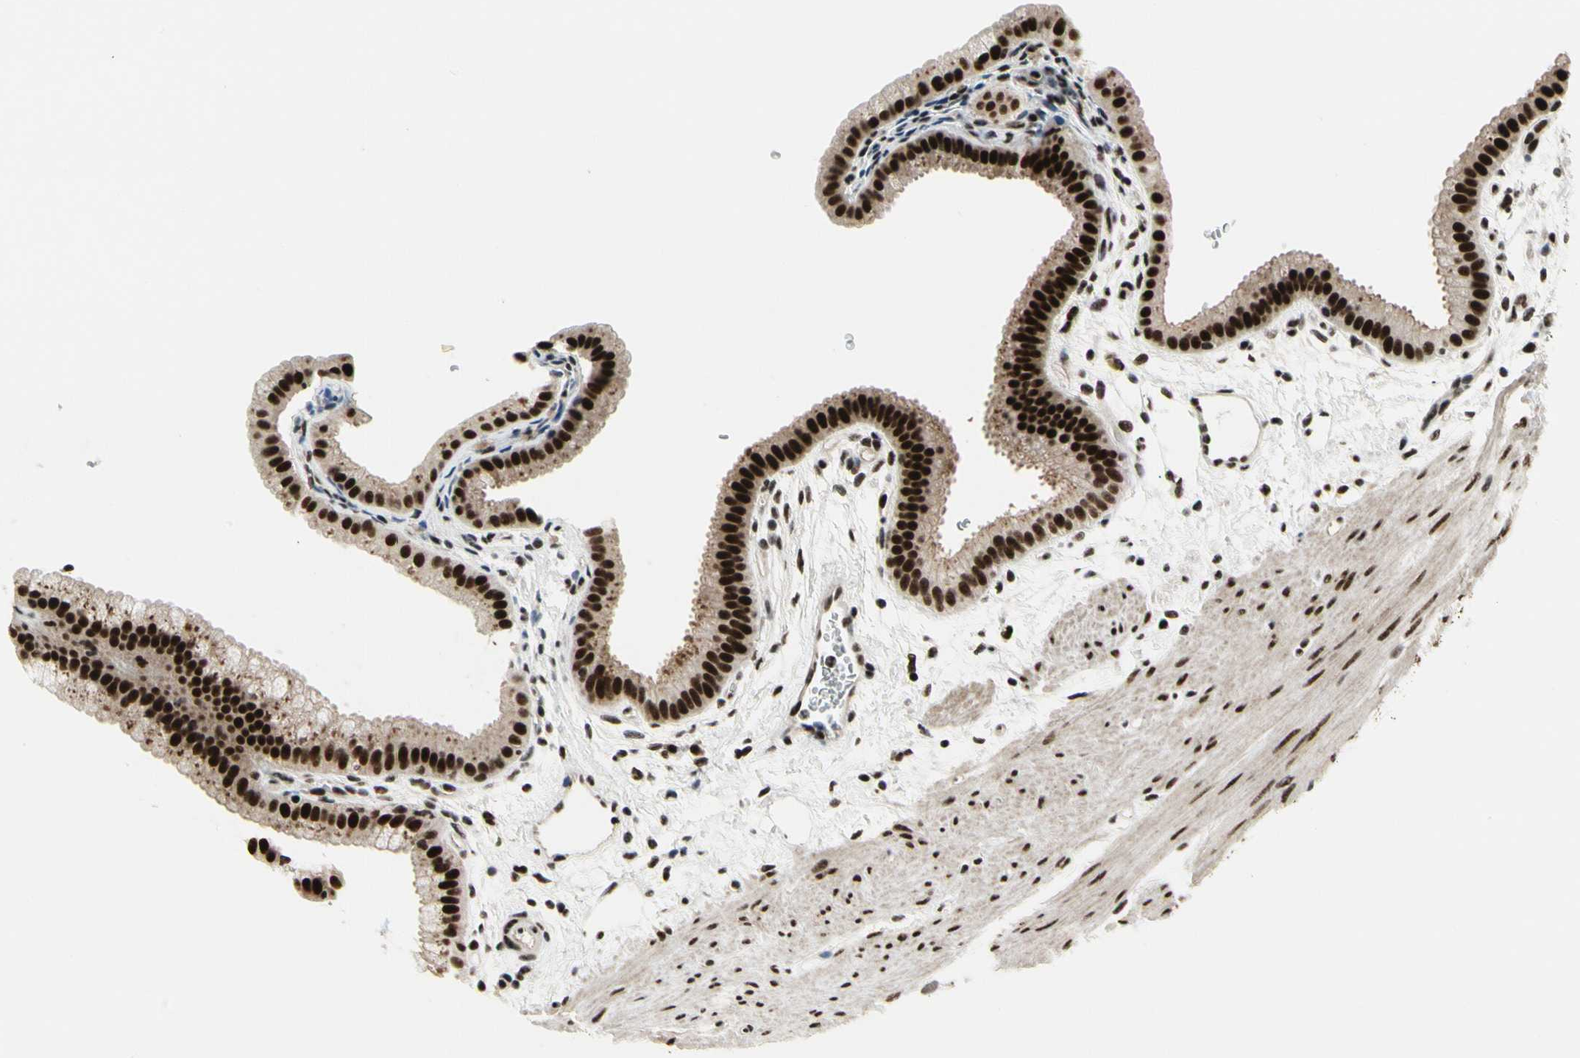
{"staining": {"intensity": "strong", "quantity": ">75%", "location": "cytoplasmic/membranous,nuclear"}, "tissue": "gallbladder", "cell_type": "Glandular cells", "image_type": "normal", "snomed": [{"axis": "morphology", "description": "Normal tissue, NOS"}, {"axis": "topography", "description": "Gallbladder"}], "caption": "Brown immunohistochemical staining in unremarkable human gallbladder exhibits strong cytoplasmic/membranous,nuclear staining in approximately >75% of glandular cells. The staining is performed using DAB (3,3'-diaminobenzidine) brown chromogen to label protein expression. The nuclei are counter-stained blue using hematoxylin.", "gene": "SRSF11", "patient": {"sex": "female", "age": 64}}